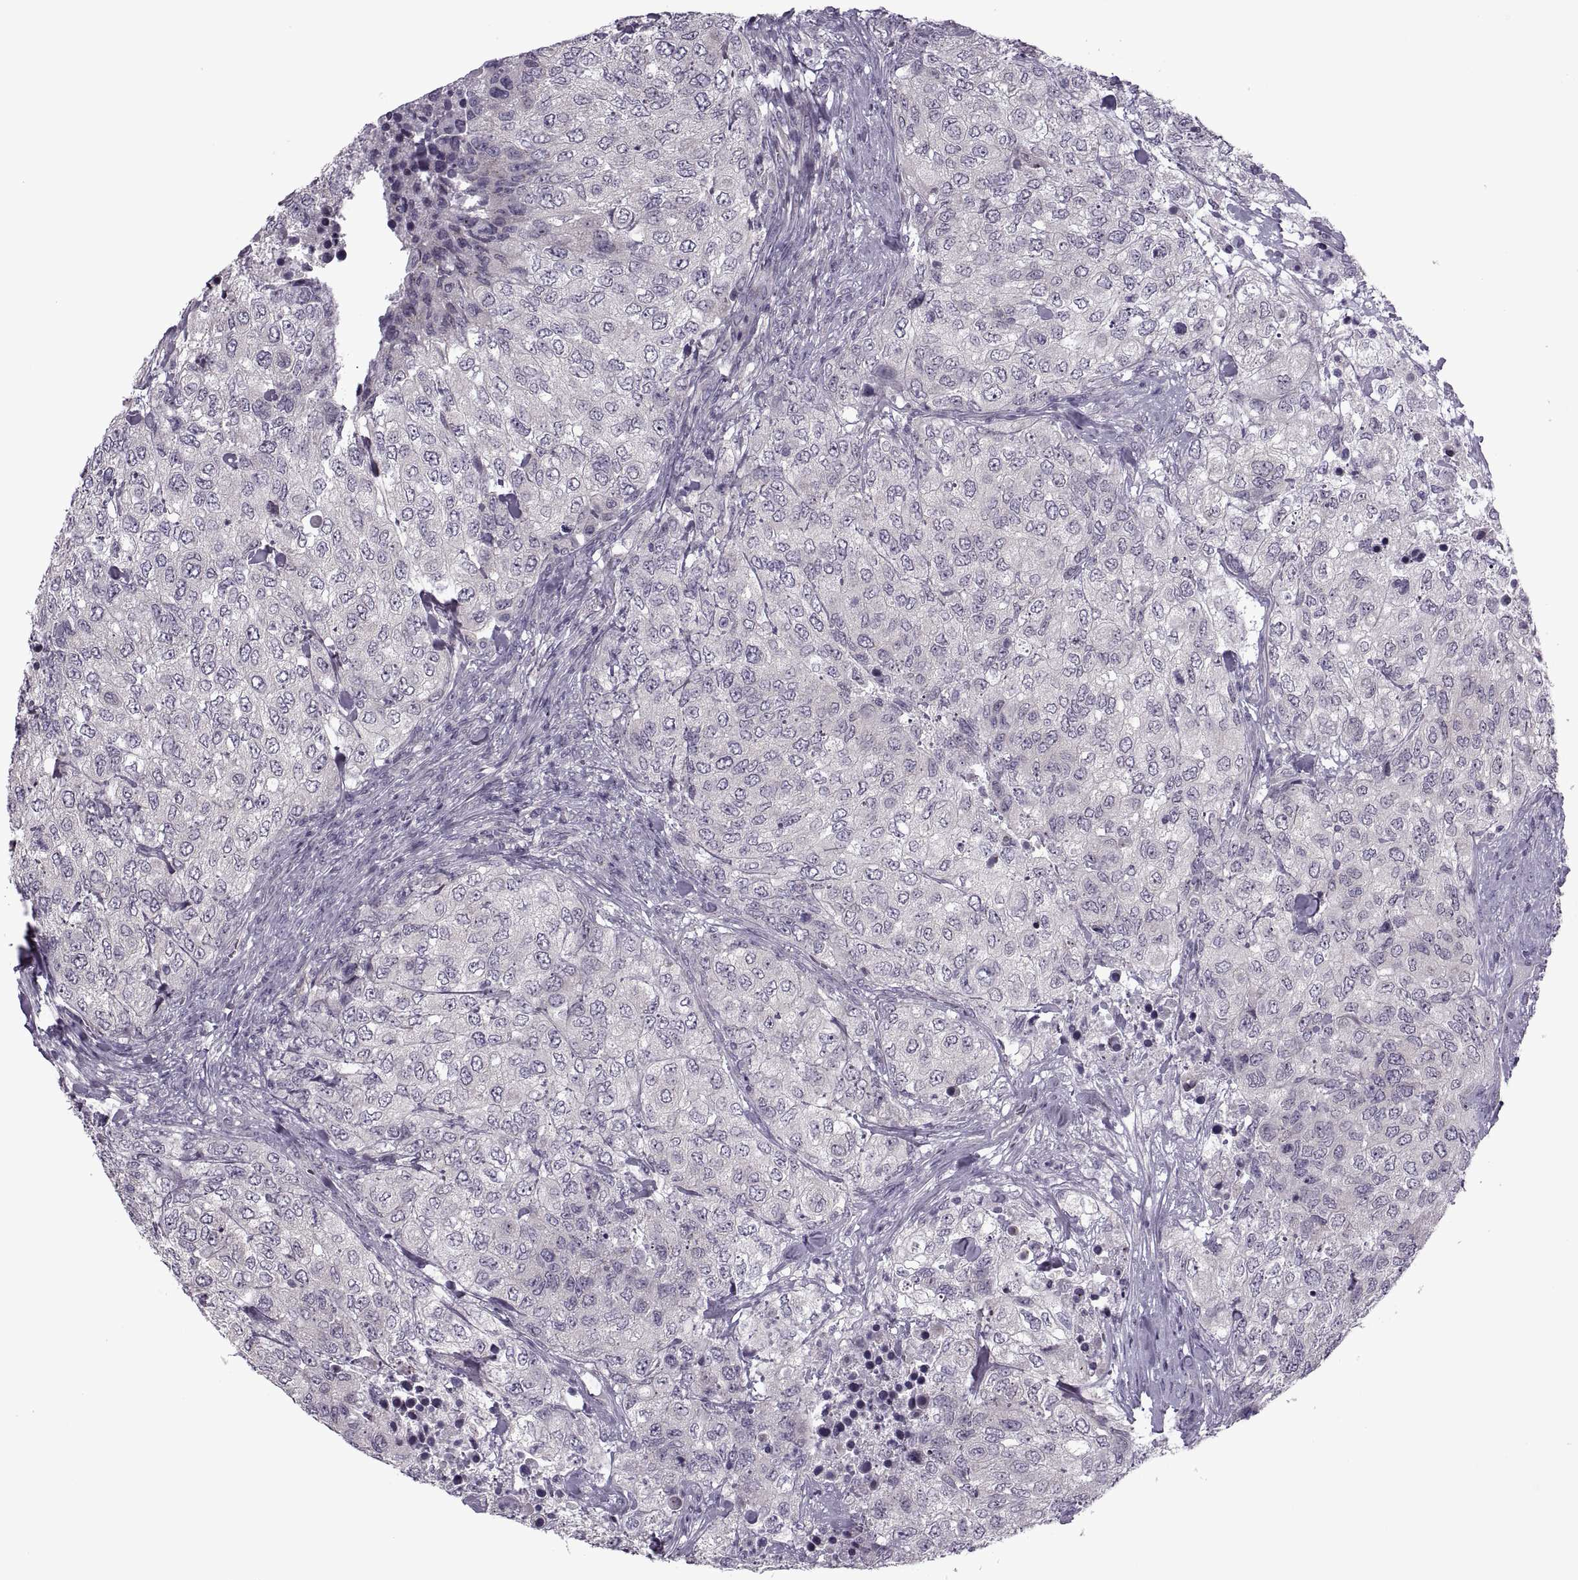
{"staining": {"intensity": "negative", "quantity": "none", "location": "none"}, "tissue": "urothelial cancer", "cell_type": "Tumor cells", "image_type": "cancer", "snomed": [{"axis": "morphology", "description": "Urothelial carcinoma, High grade"}, {"axis": "topography", "description": "Urinary bladder"}], "caption": "Tumor cells show no significant protein staining in high-grade urothelial carcinoma.", "gene": "RIPK4", "patient": {"sex": "female", "age": 78}}